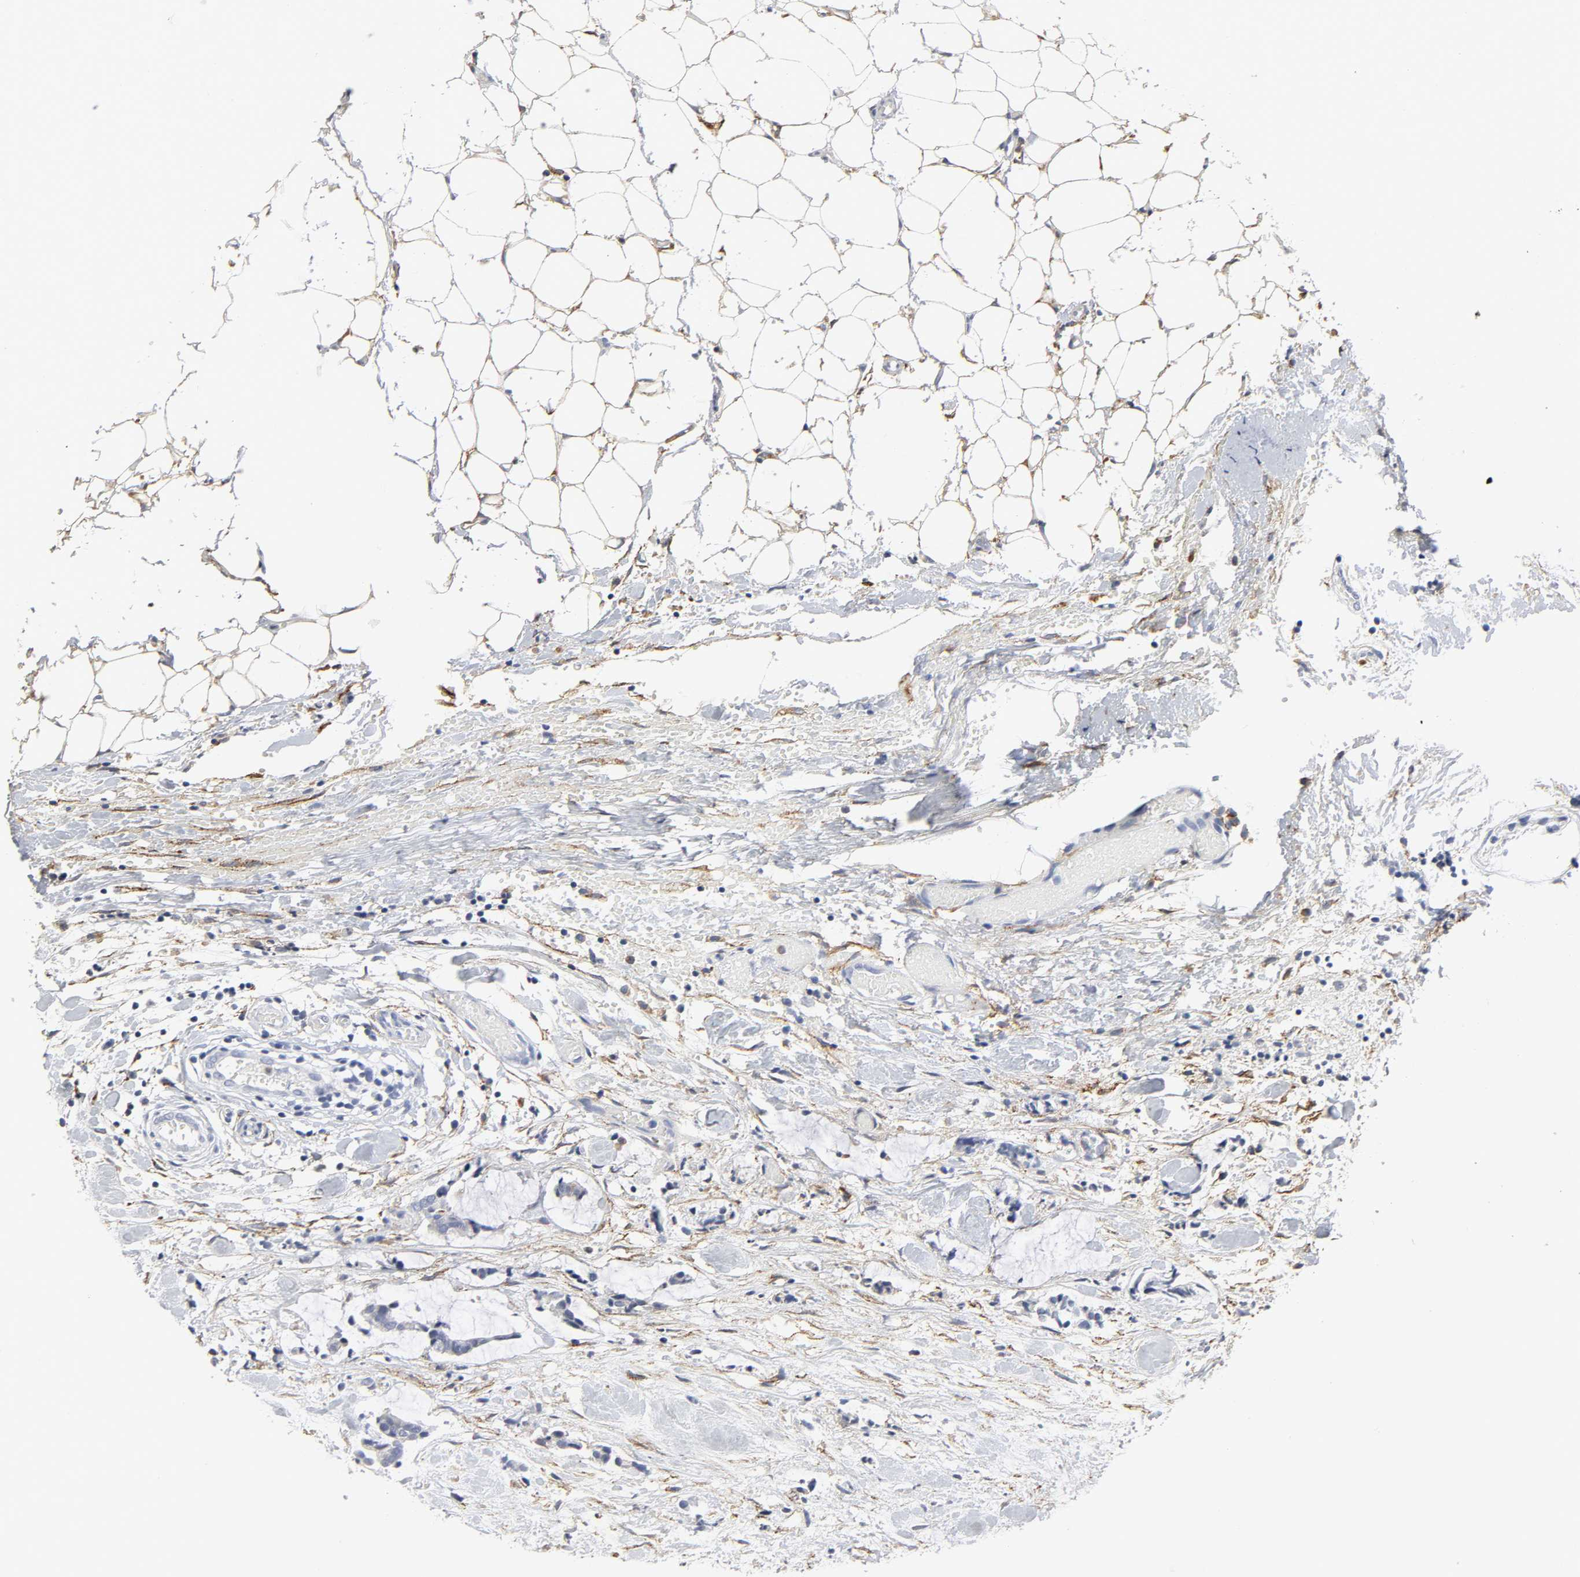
{"staining": {"intensity": "negative", "quantity": "none", "location": "none"}, "tissue": "colorectal cancer", "cell_type": "Tumor cells", "image_type": "cancer", "snomed": [{"axis": "morphology", "description": "Adenocarcinoma, NOS"}, {"axis": "topography", "description": "Colon"}], "caption": "Tumor cells show no significant positivity in colorectal cancer (adenocarcinoma).", "gene": "LRP1", "patient": {"sex": "male", "age": 14}}